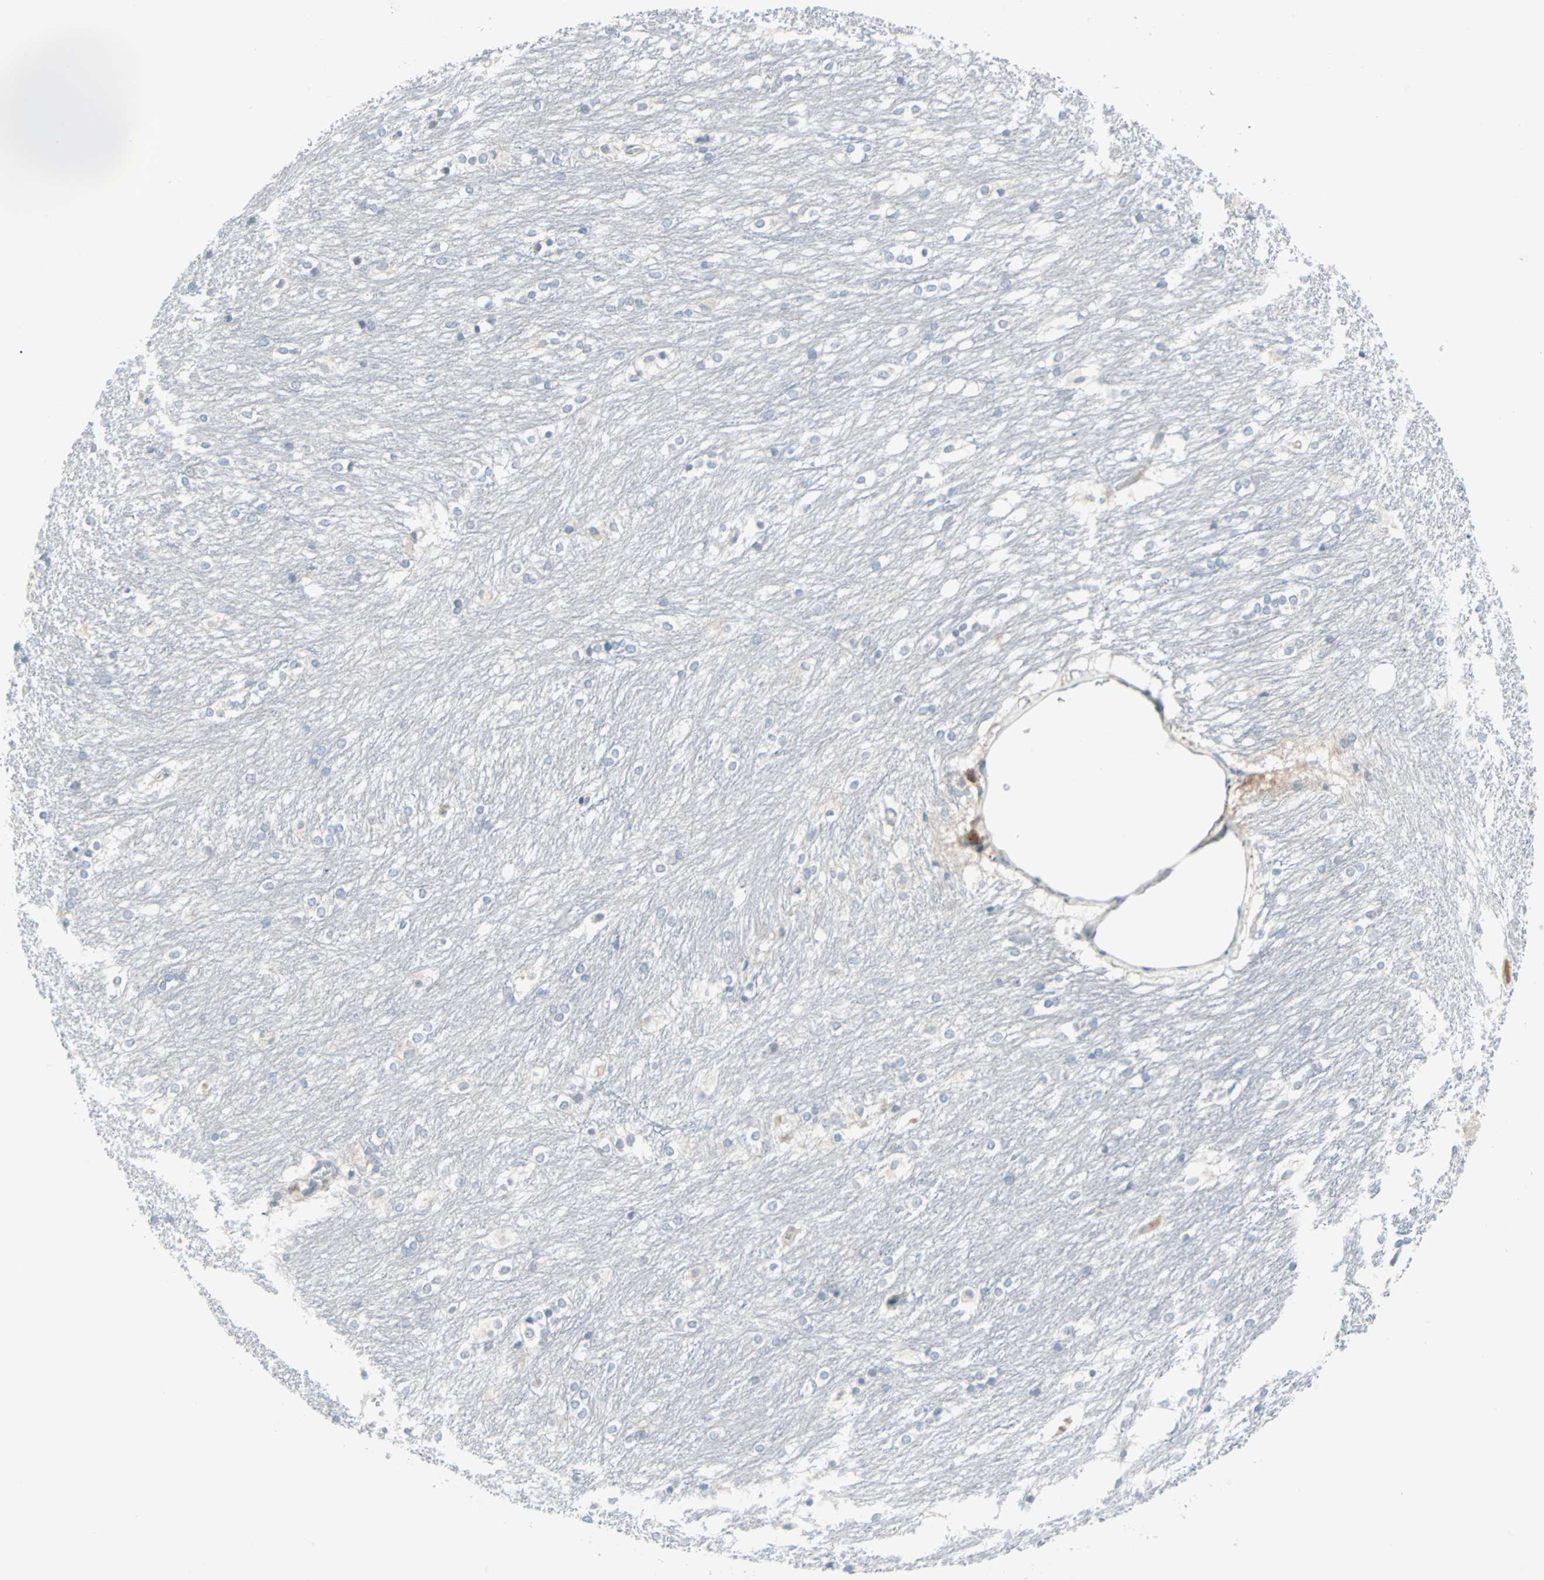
{"staining": {"intensity": "negative", "quantity": "none", "location": "none"}, "tissue": "caudate", "cell_type": "Glial cells", "image_type": "normal", "snomed": [{"axis": "morphology", "description": "Normal tissue, NOS"}, {"axis": "topography", "description": "Lateral ventricle wall"}], "caption": "Protein analysis of benign caudate displays no significant positivity in glial cells. (DAB immunohistochemistry visualized using brightfield microscopy, high magnification).", "gene": "CASP3", "patient": {"sex": "female", "age": 19}}